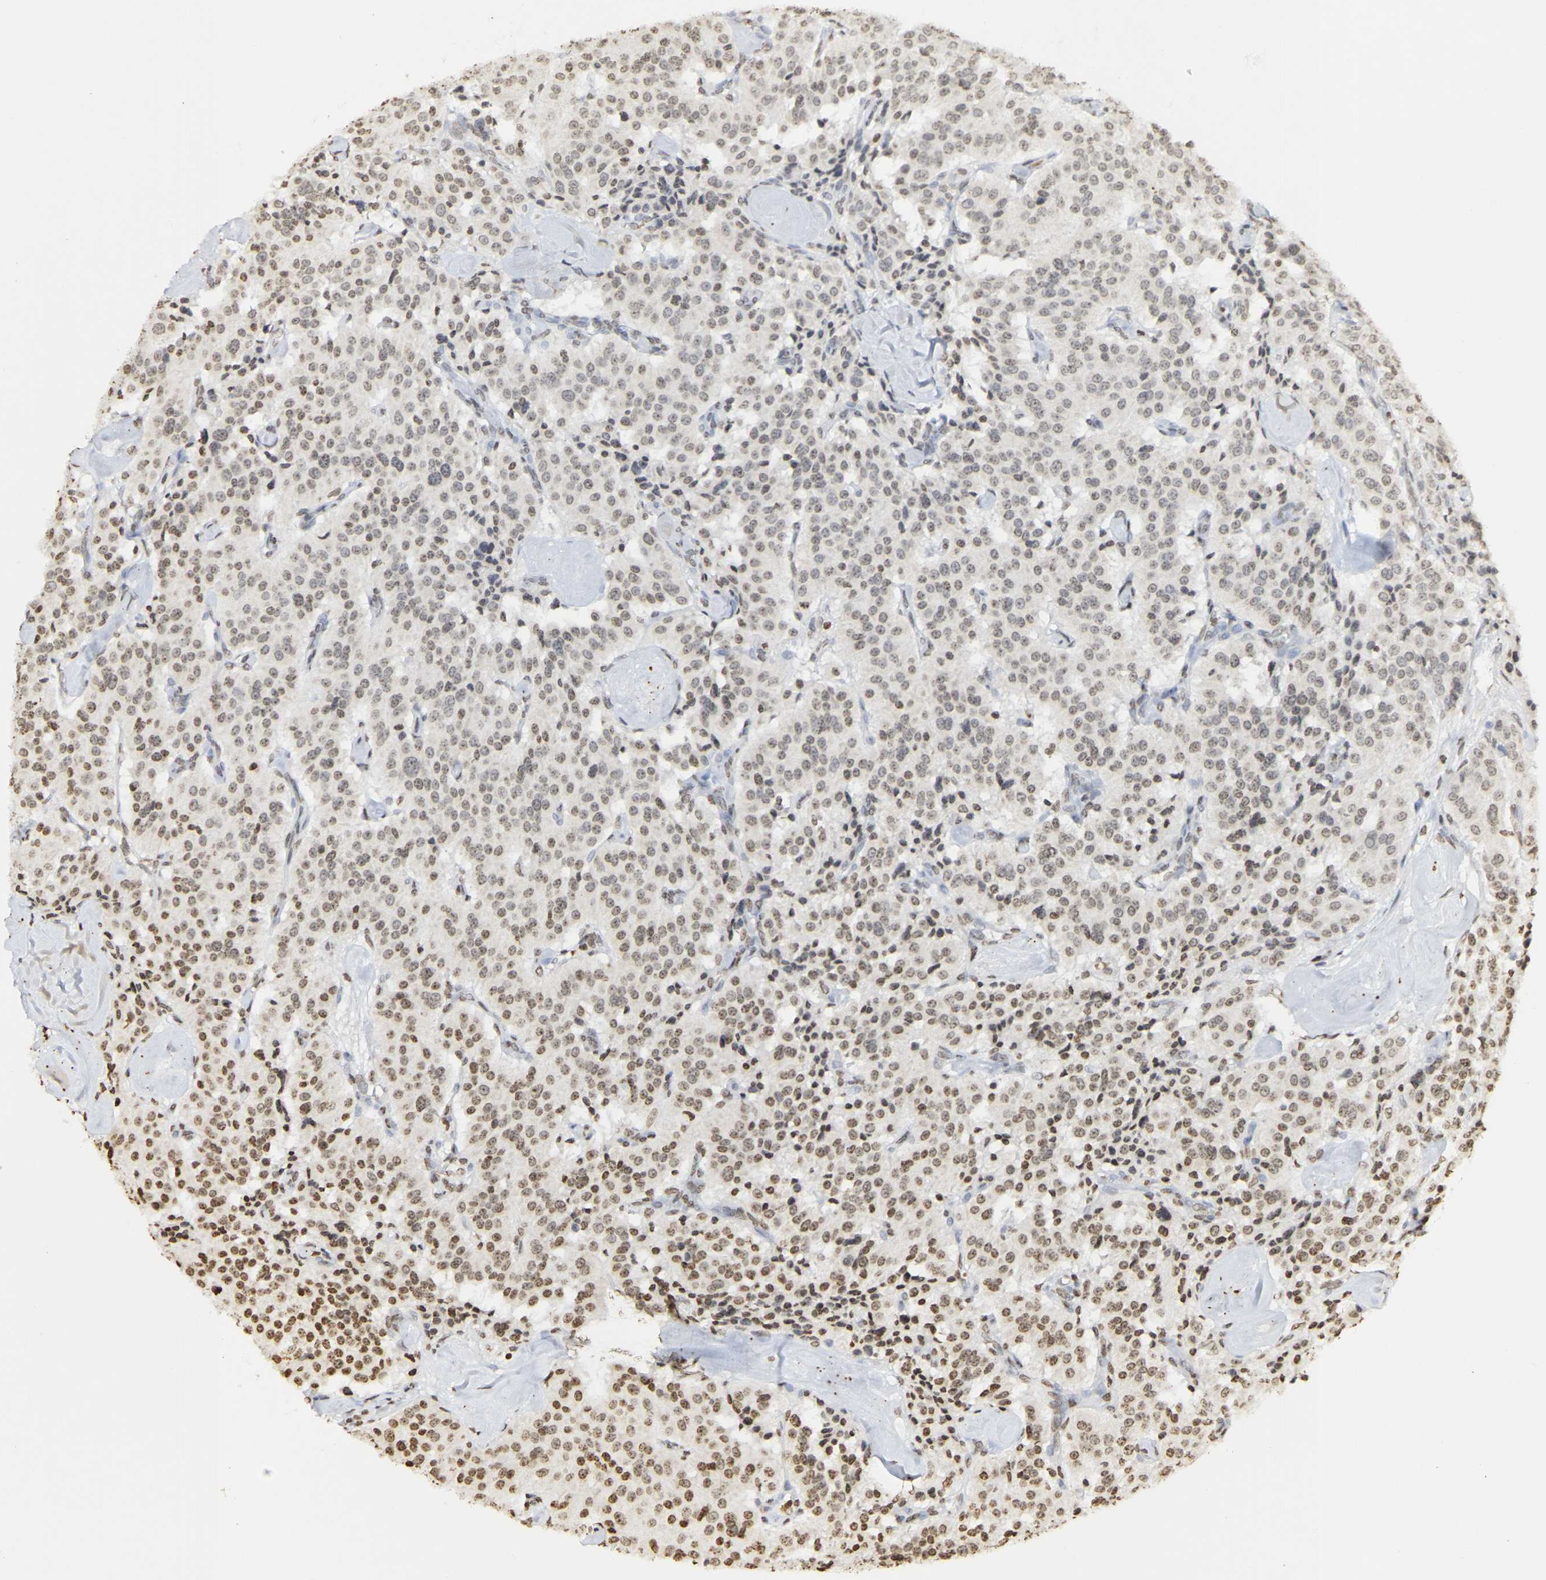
{"staining": {"intensity": "moderate", "quantity": "25%-75%", "location": "nuclear"}, "tissue": "carcinoid", "cell_type": "Tumor cells", "image_type": "cancer", "snomed": [{"axis": "morphology", "description": "Carcinoid, malignant, NOS"}, {"axis": "topography", "description": "Lung"}], "caption": "Immunohistochemical staining of human carcinoid demonstrates medium levels of moderate nuclear protein positivity in approximately 25%-75% of tumor cells.", "gene": "ATF4", "patient": {"sex": "male", "age": 30}}